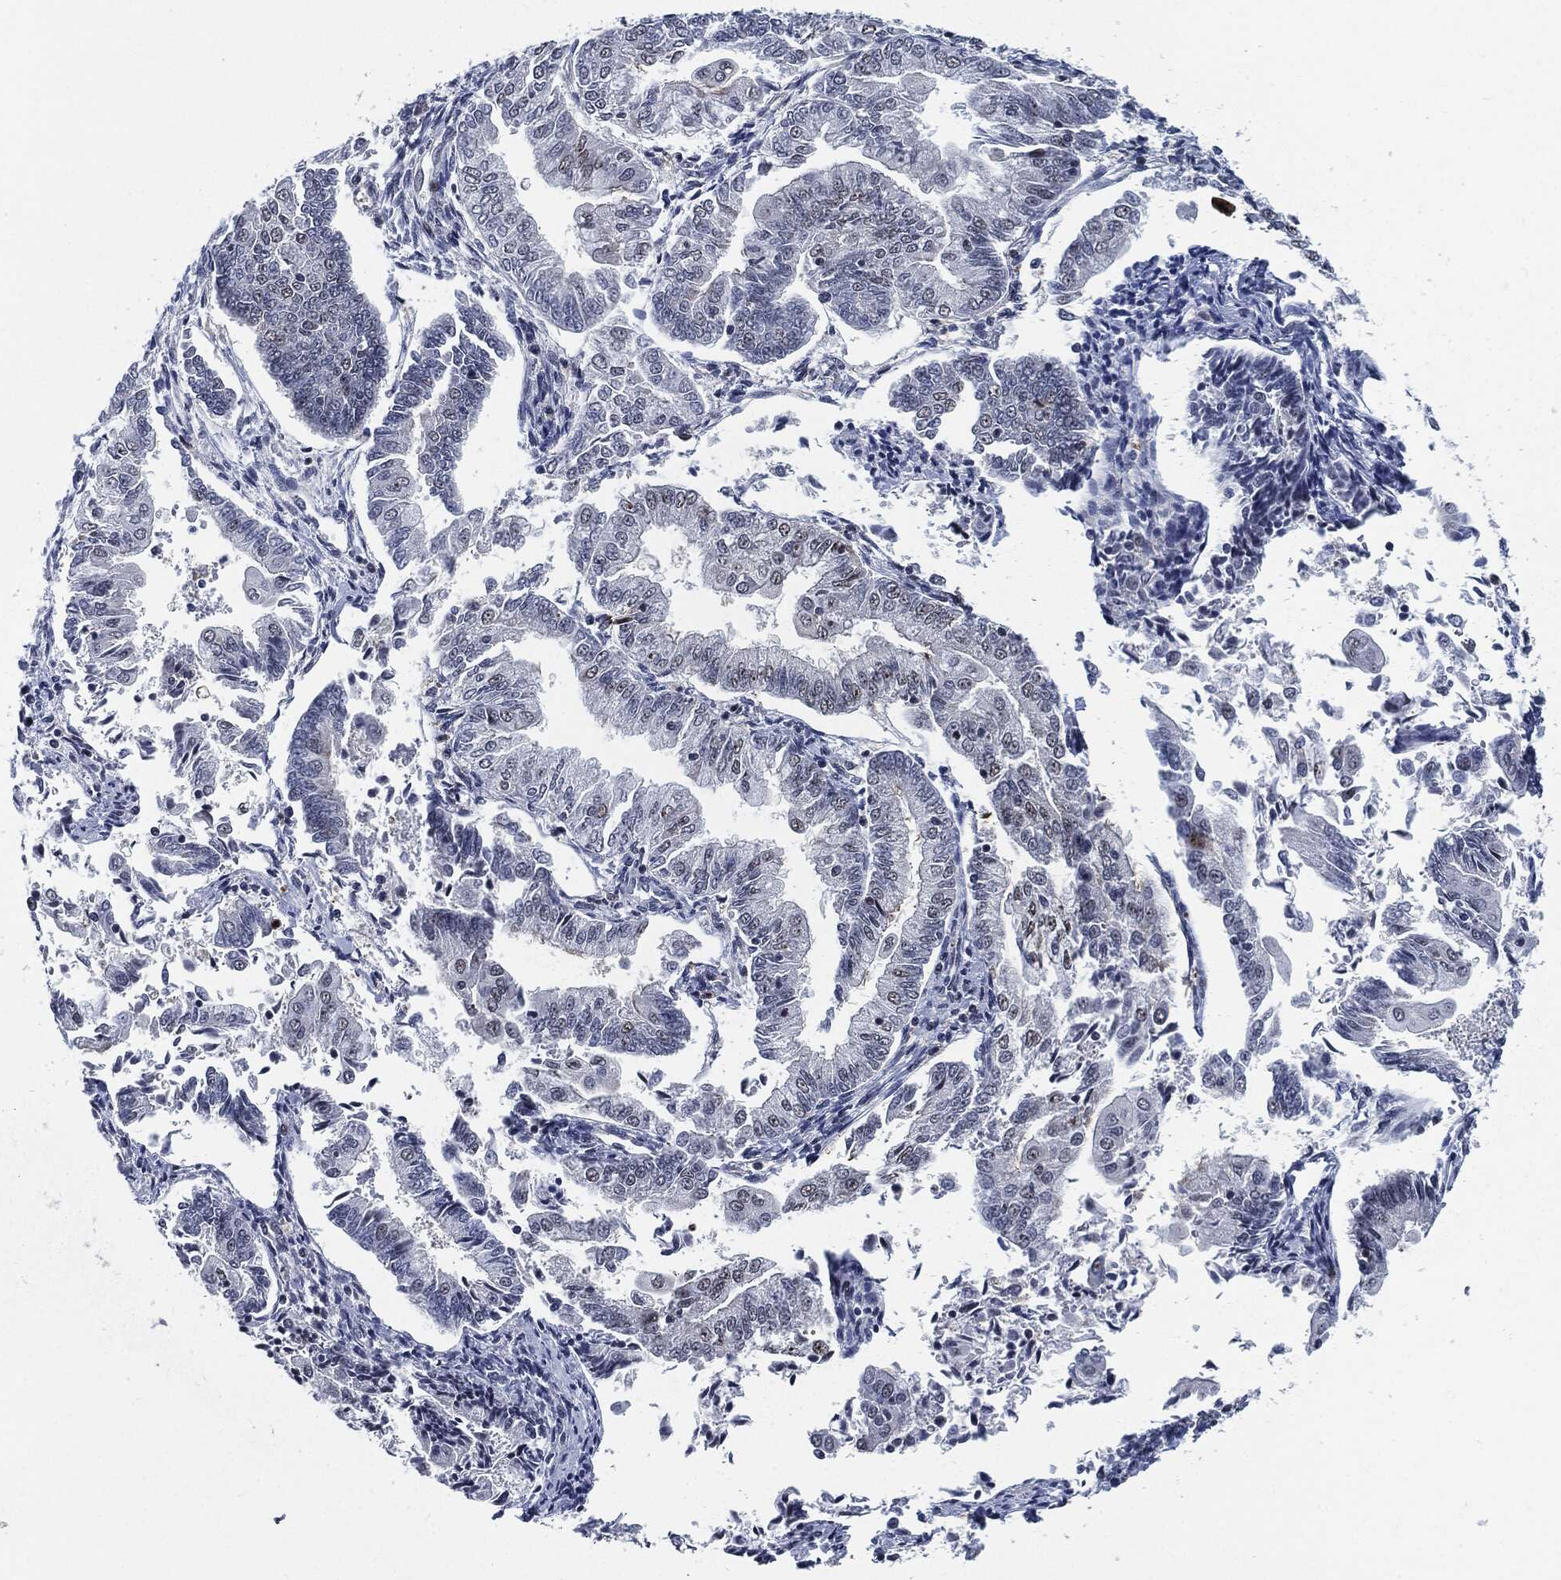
{"staining": {"intensity": "moderate", "quantity": "<25%", "location": "nuclear"}, "tissue": "endometrial cancer", "cell_type": "Tumor cells", "image_type": "cancer", "snomed": [{"axis": "morphology", "description": "Adenocarcinoma, NOS"}, {"axis": "topography", "description": "Endometrium"}], "caption": "The image demonstrates staining of endometrial cancer, revealing moderate nuclear protein staining (brown color) within tumor cells.", "gene": "AKT2", "patient": {"sex": "female", "age": 56}}